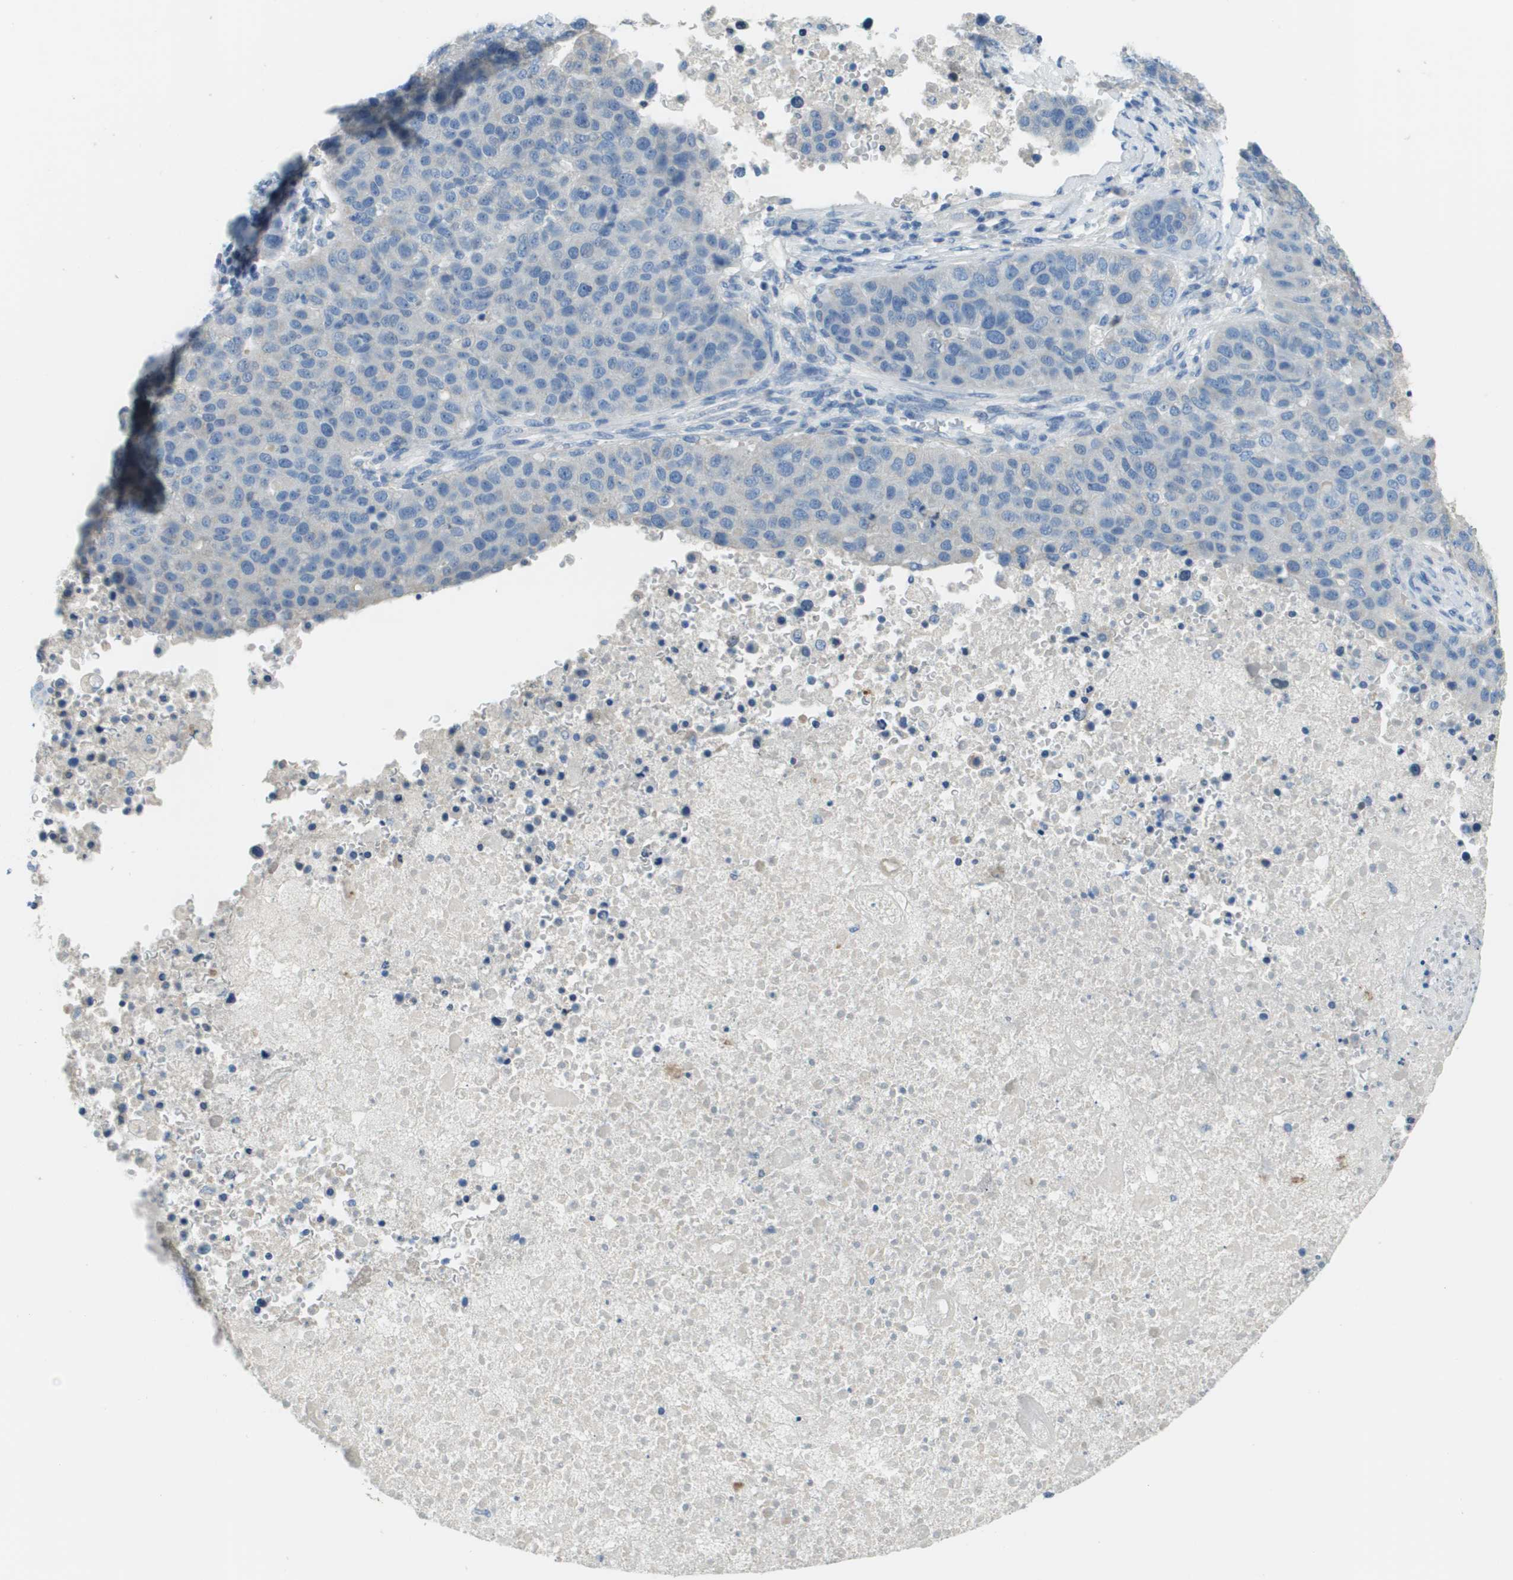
{"staining": {"intensity": "negative", "quantity": "none", "location": "none"}, "tissue": "pancreatic cancer", "cell_type": "Tumor cells", "image_type": "cancer", "snomed": [{"axis": "morphology", "description": "Adenocarcinoma, NOS"}, {"axis": "topography", "description": "Pancreas"}], "caption": "IHC image of neoplastic tissue: pancreatic cancer stained with DAB reveals no significant protein staining in tumor cells.", "gene": "PTGDR2", "patient": {"sex": "female", "age": 61}}